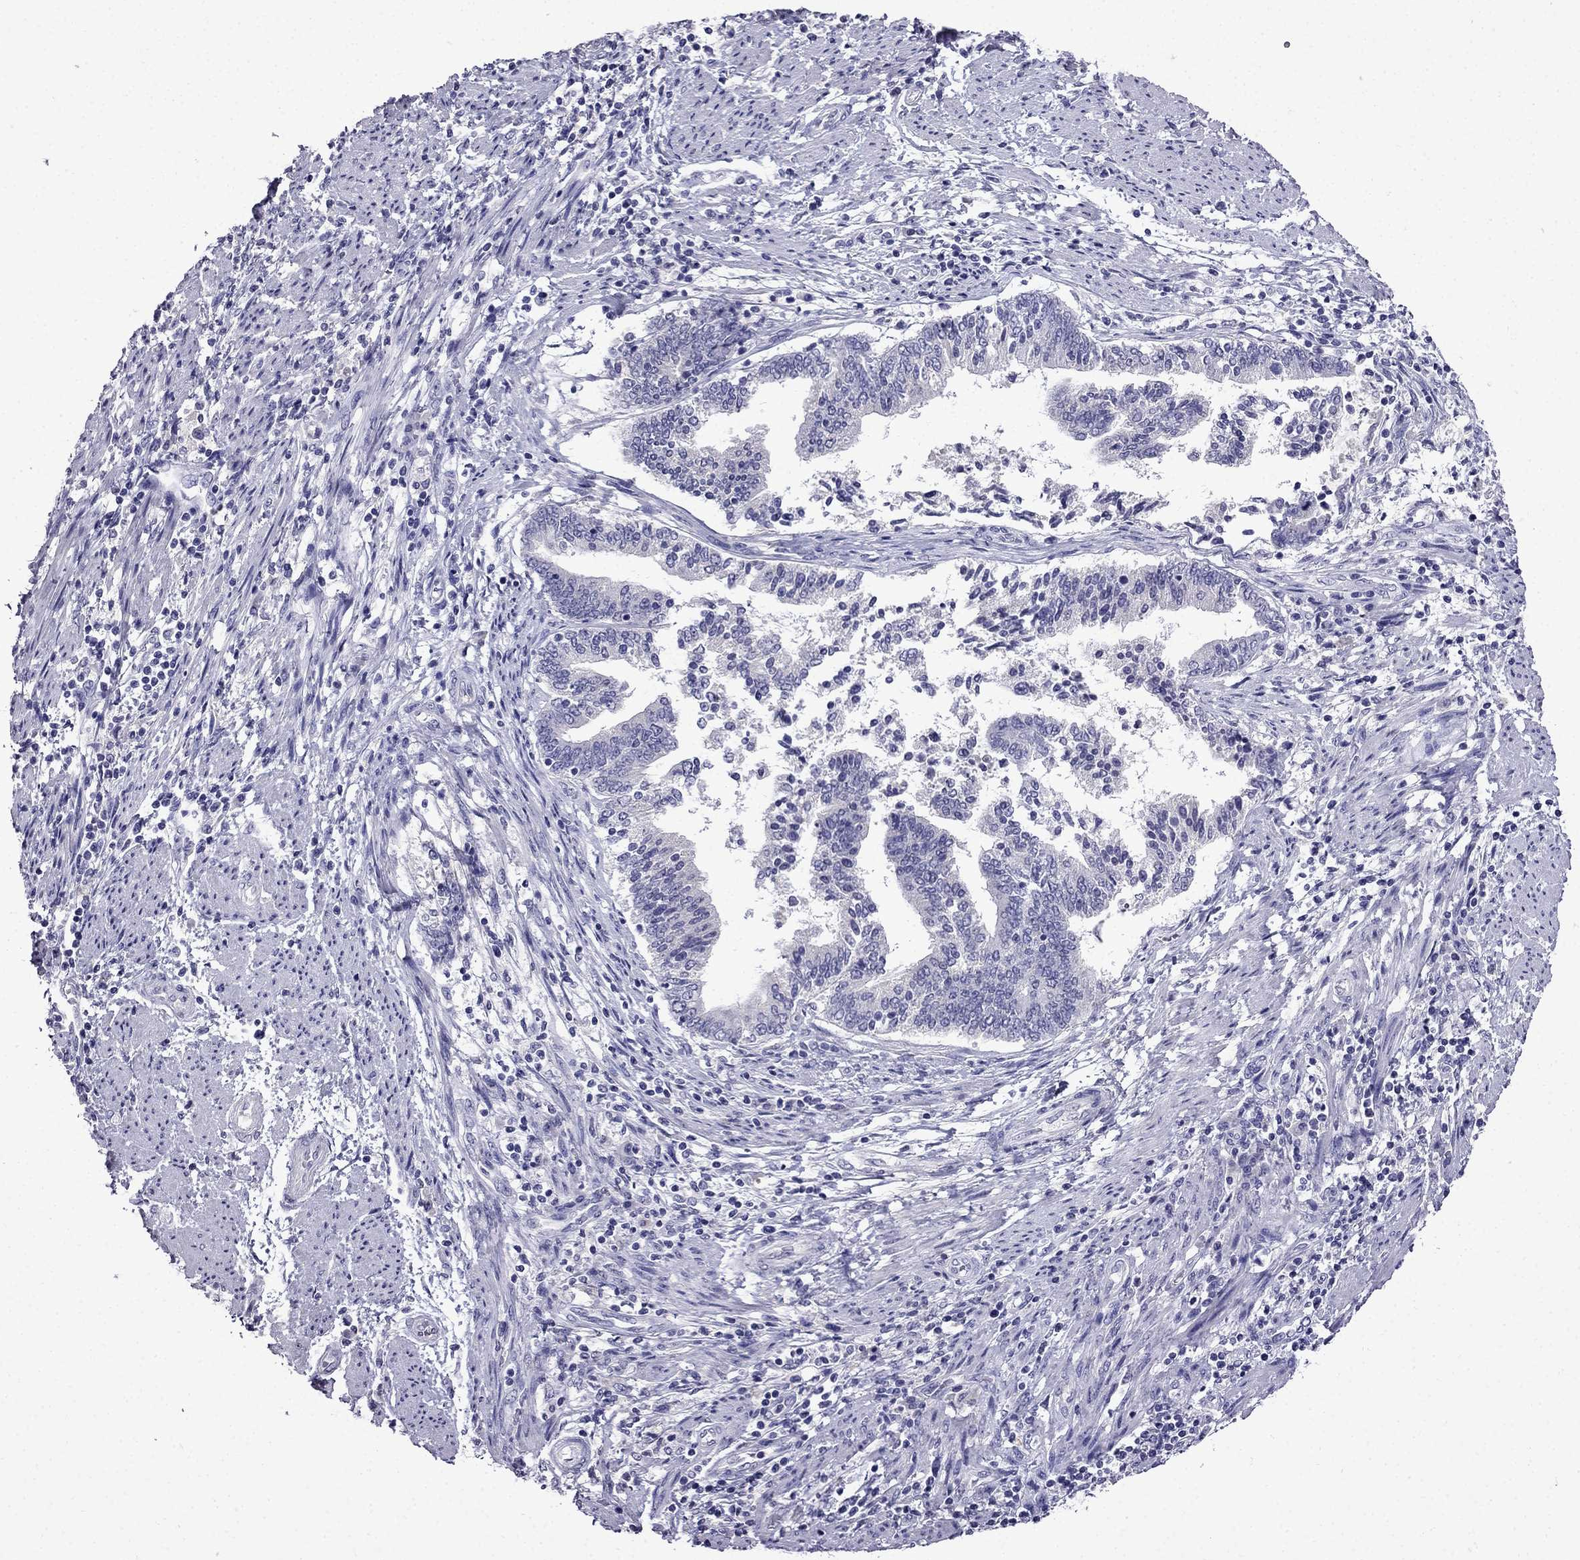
{"staining": {"intensity": "negative", "quantity": "none", "location": "none"}, "tissue": "endometrial cancer", "cell_type": "Tumor cells", "image_type": "cancer", "snomed": [{"axis": "morphology", "description": "Adenocarcinoma, NOS"}, {"axis": "topography", "description": "Endometrium"}], "caption": "Immunohistochemical staining of adenocarcinoma (endometrial) shows no significant positivity in tumor cells.", "gene": "DNAH17", "patient": {"sex": "female", "age": 65}}